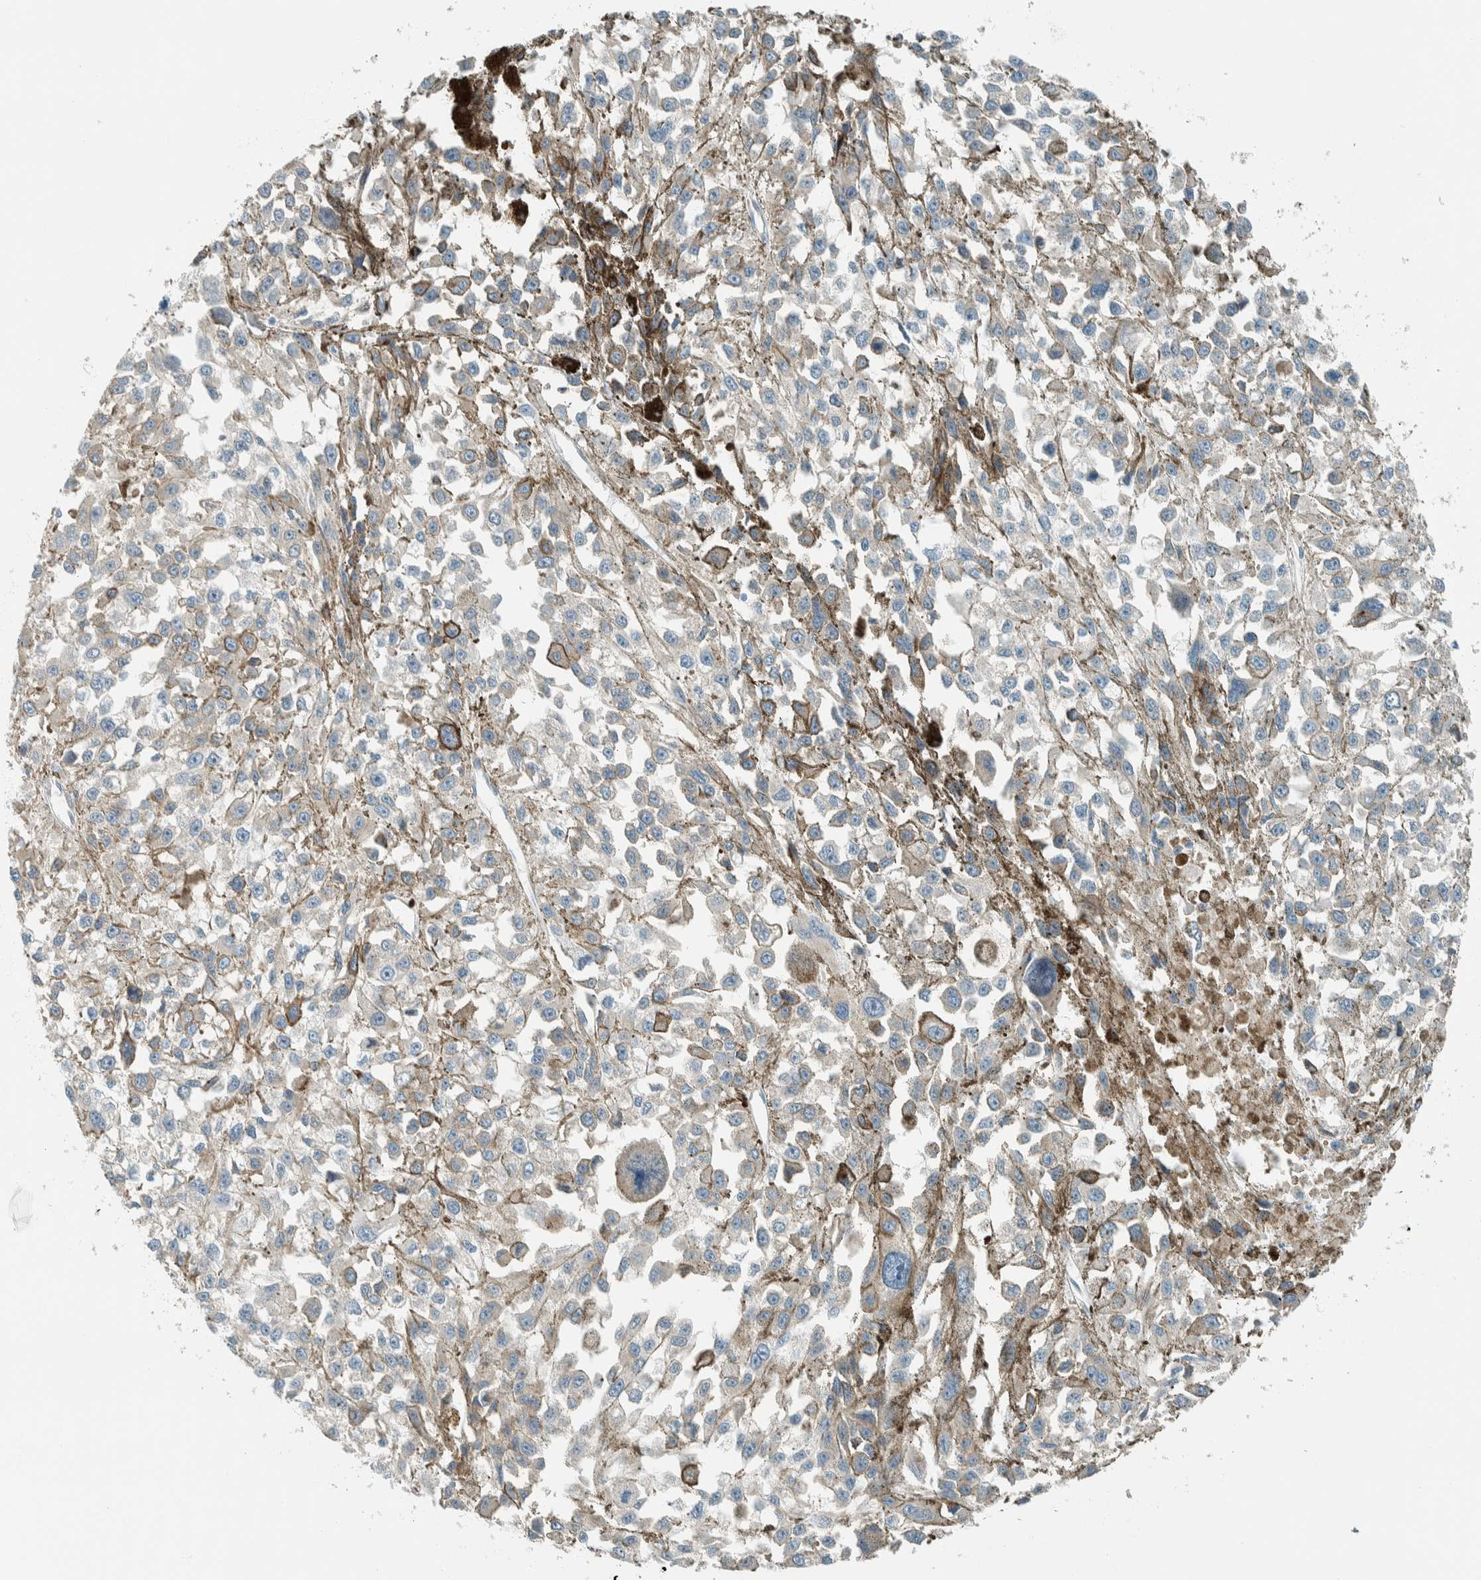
{"staining": {"intensity": "negative", "quantity": "none", "location": "none"}, "tissue": "melanoma", "cell_type": "Tumor cells", "image_type": "cancer", "snomed": [{"axis": "morphology", "description": "Malignant melanoma, Metastatic site"}, {"axis": "topography", "description": "Lymph node"}], "caption": "Immunohistochemistry histopathology image of neoplastic tissue: human melanoma stained with DAB shows no significant protein expression in tumor cells. (Stains: DAB (3,3'-diaminobenzidine) immunohistochemistry (IHC) with hematoxylin counter stain, Microscopy: brightfield microscopy at high magnification).", "gene": "ALDH7A1", "patient": {"sex": "male", "age": 59}}